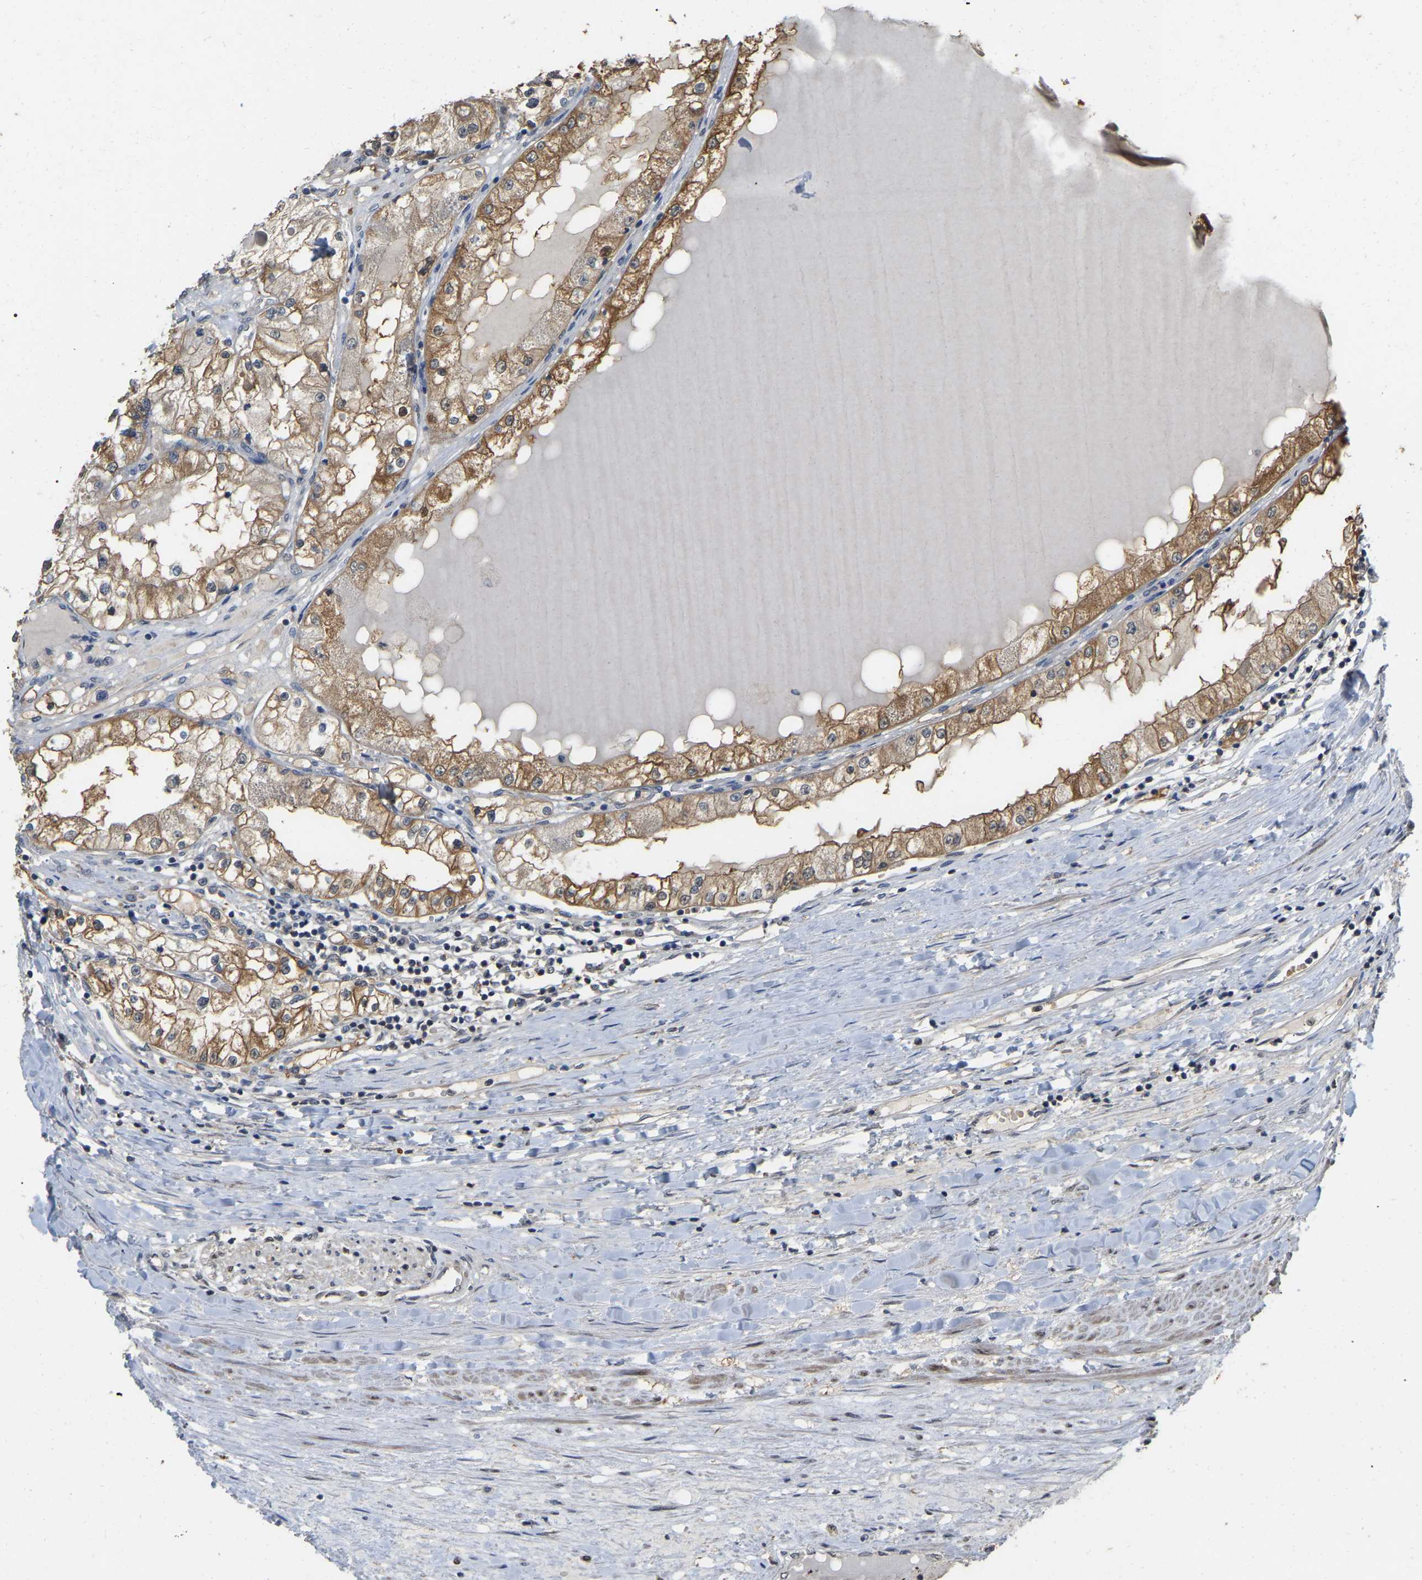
{"staining": {"intensity": "moderate", "quantity": ">75%", "location": "cytoplasmic/membranous"}, "tissue": "renal cancer", "cell_type": "Tumor cells", "image_type": "cancer", "snomed": [{"axis": "morphology", "description": "Adenocarcinoma, NOS"}, {"axis": "topography", "description": "Kidney"}], "caption": "Protein expression analysis of human adenocarcinoma (renal) reveals moderate cytoplasmic/membranous expression in about >75% of tumor cells.", "gene": "FAM219A", "patient": {"sex": "male", "age": 68}}